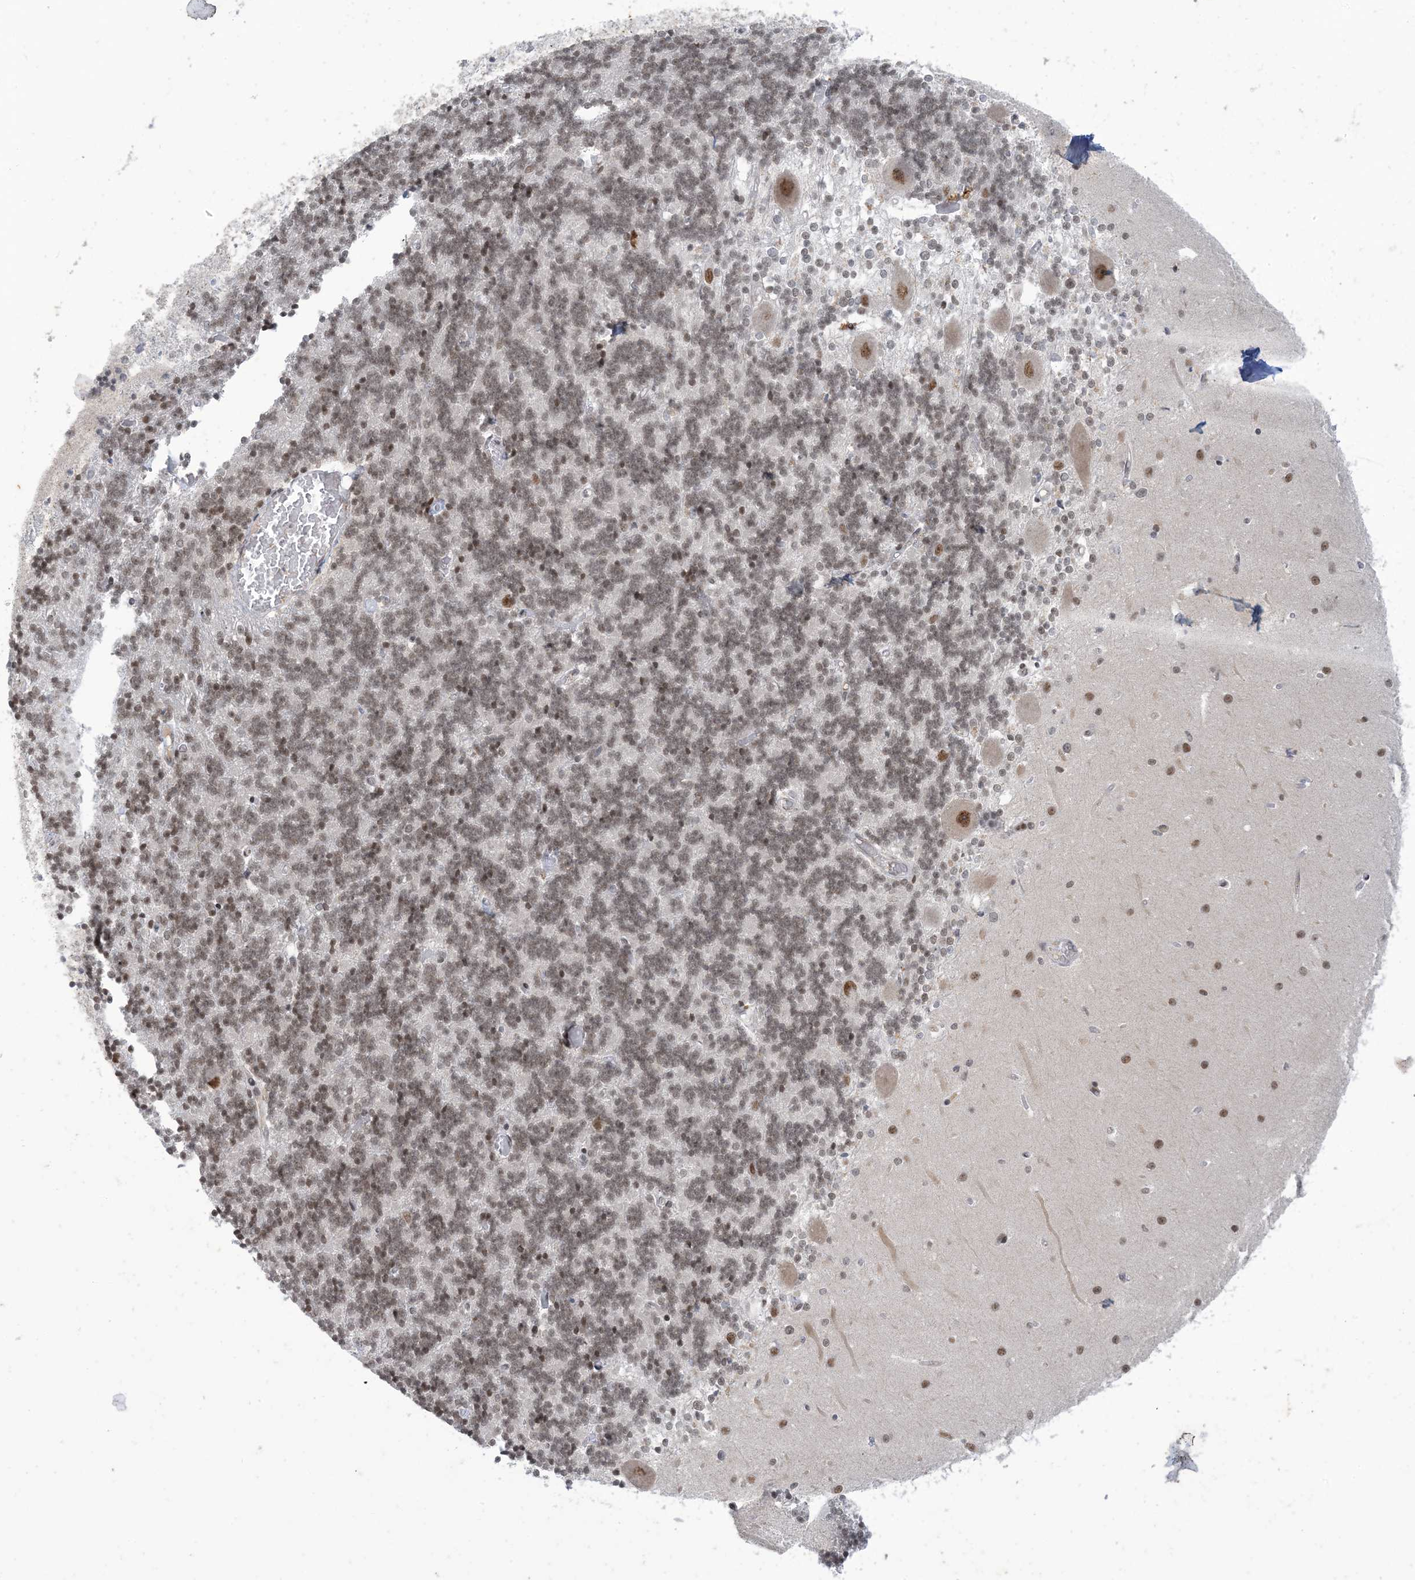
{"staining": {"intensity": "weak", "quantity": "25%-75%", "location": "nuclear"}, "tissue": "cerebellum", "cell_type": "Cells in granular layer", "image_type": "normal", "snomed": [{"axis": "morphology", "description": "Normal tissue, NOS"}, {"axis": "topography", "description": "Cerebellum"}], "caption": "IHC (DAB) staining of unremarkable human cerebellum shows weak nuclear protein staining in approximately 25%-75% of cells in granular layer.", "gene": "ZNF674", "patient": {"sex": "male", "age": 37}}